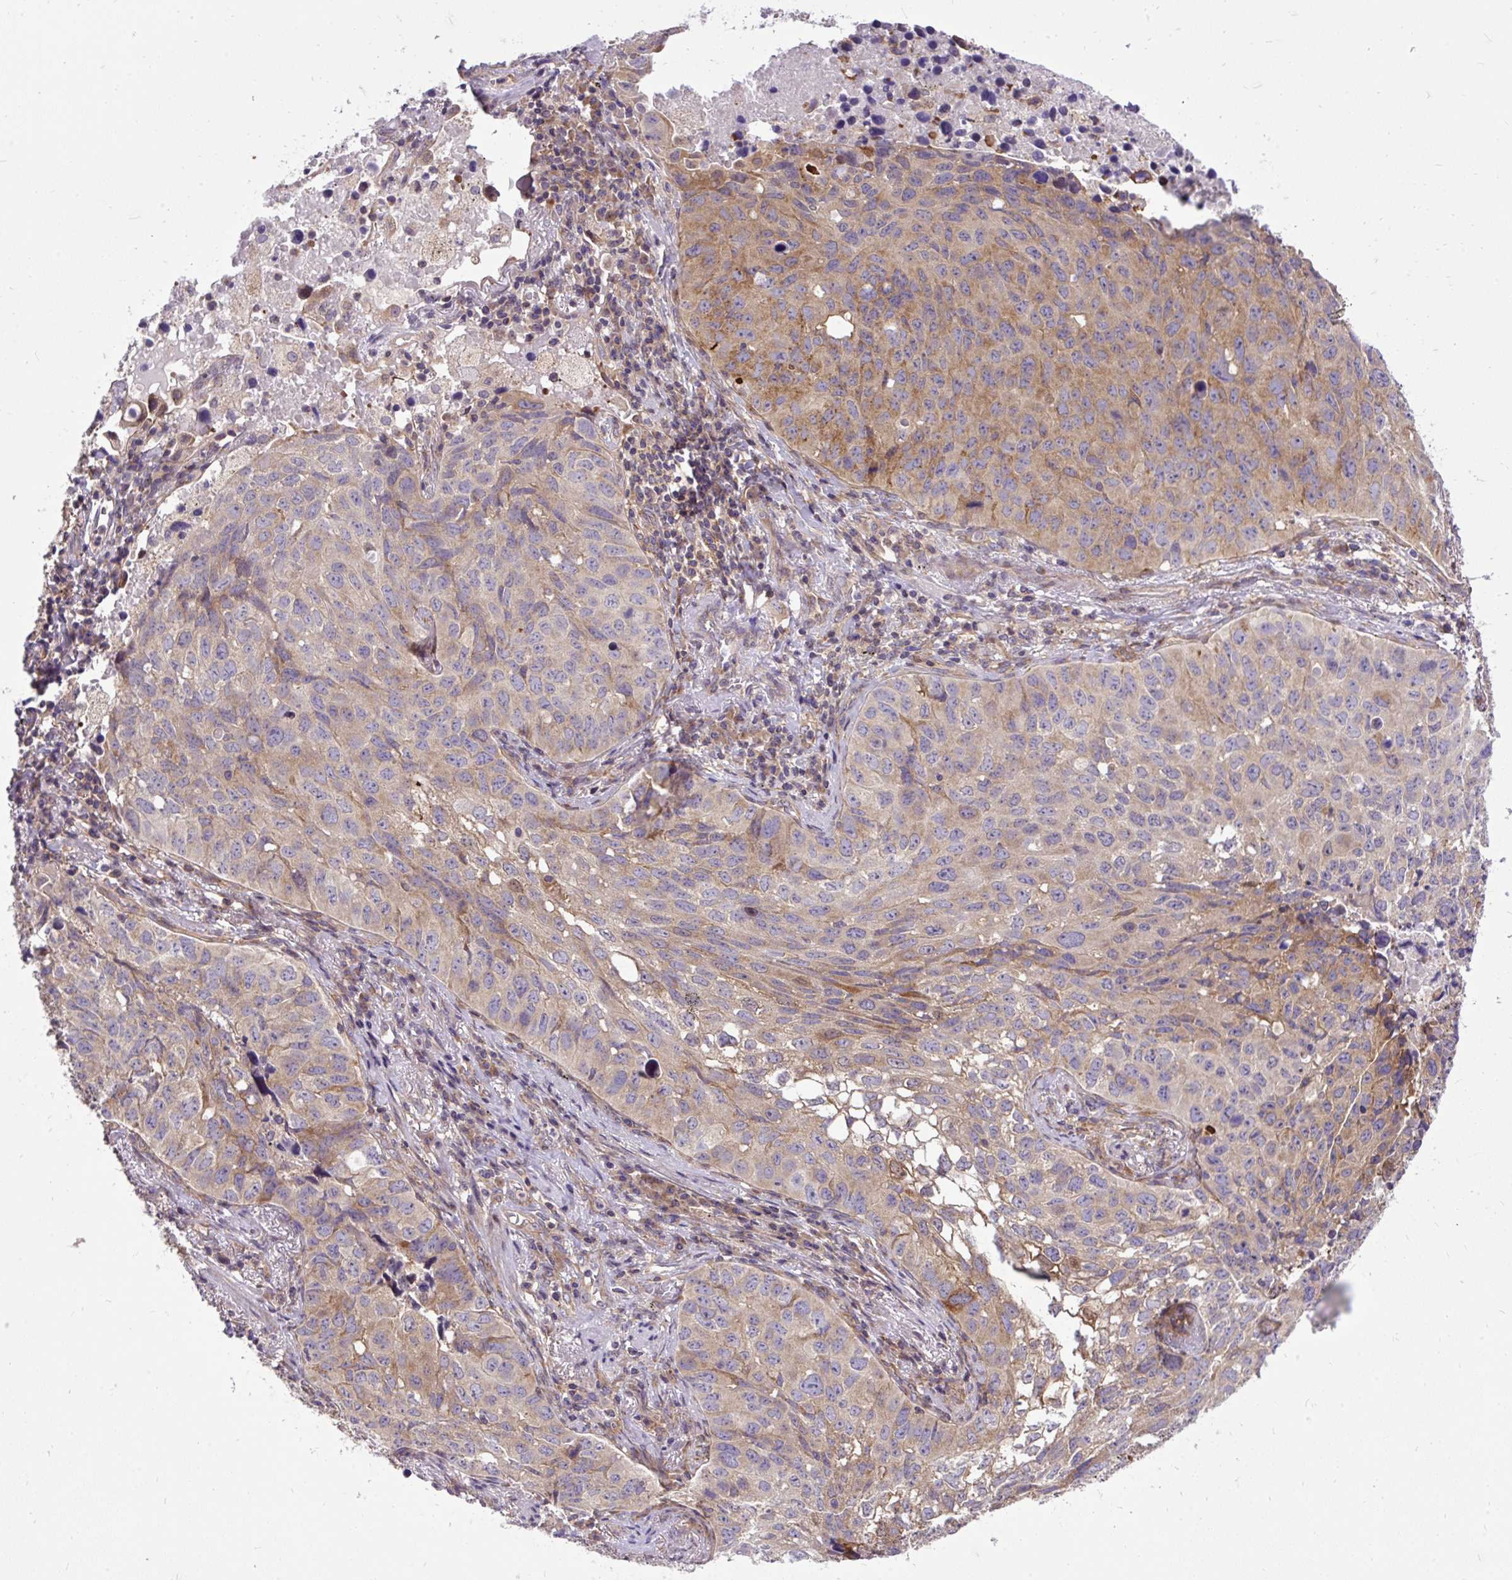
{"staining": {"intensity": "moderate", "quantity": "<25%", "location": "cytoplasmic/membranous"}, "tissue": "lung cancer", "cell_type": "Tumor cells", "image_type": "cancer", "snomed": [{"axis": "morphology", "description": "Squamous cell carcinoma, NOS"}, {"axis": "topography", "description": "Lung"}], "caption": "About <25% of tumor cells in human lung cancer show moderate cytoplasmic/membranous protein positivity as visualized by brown immunohistochemical staining.", "gene": "TRIM17", "patient": {"sex": "male", "age": 60}}